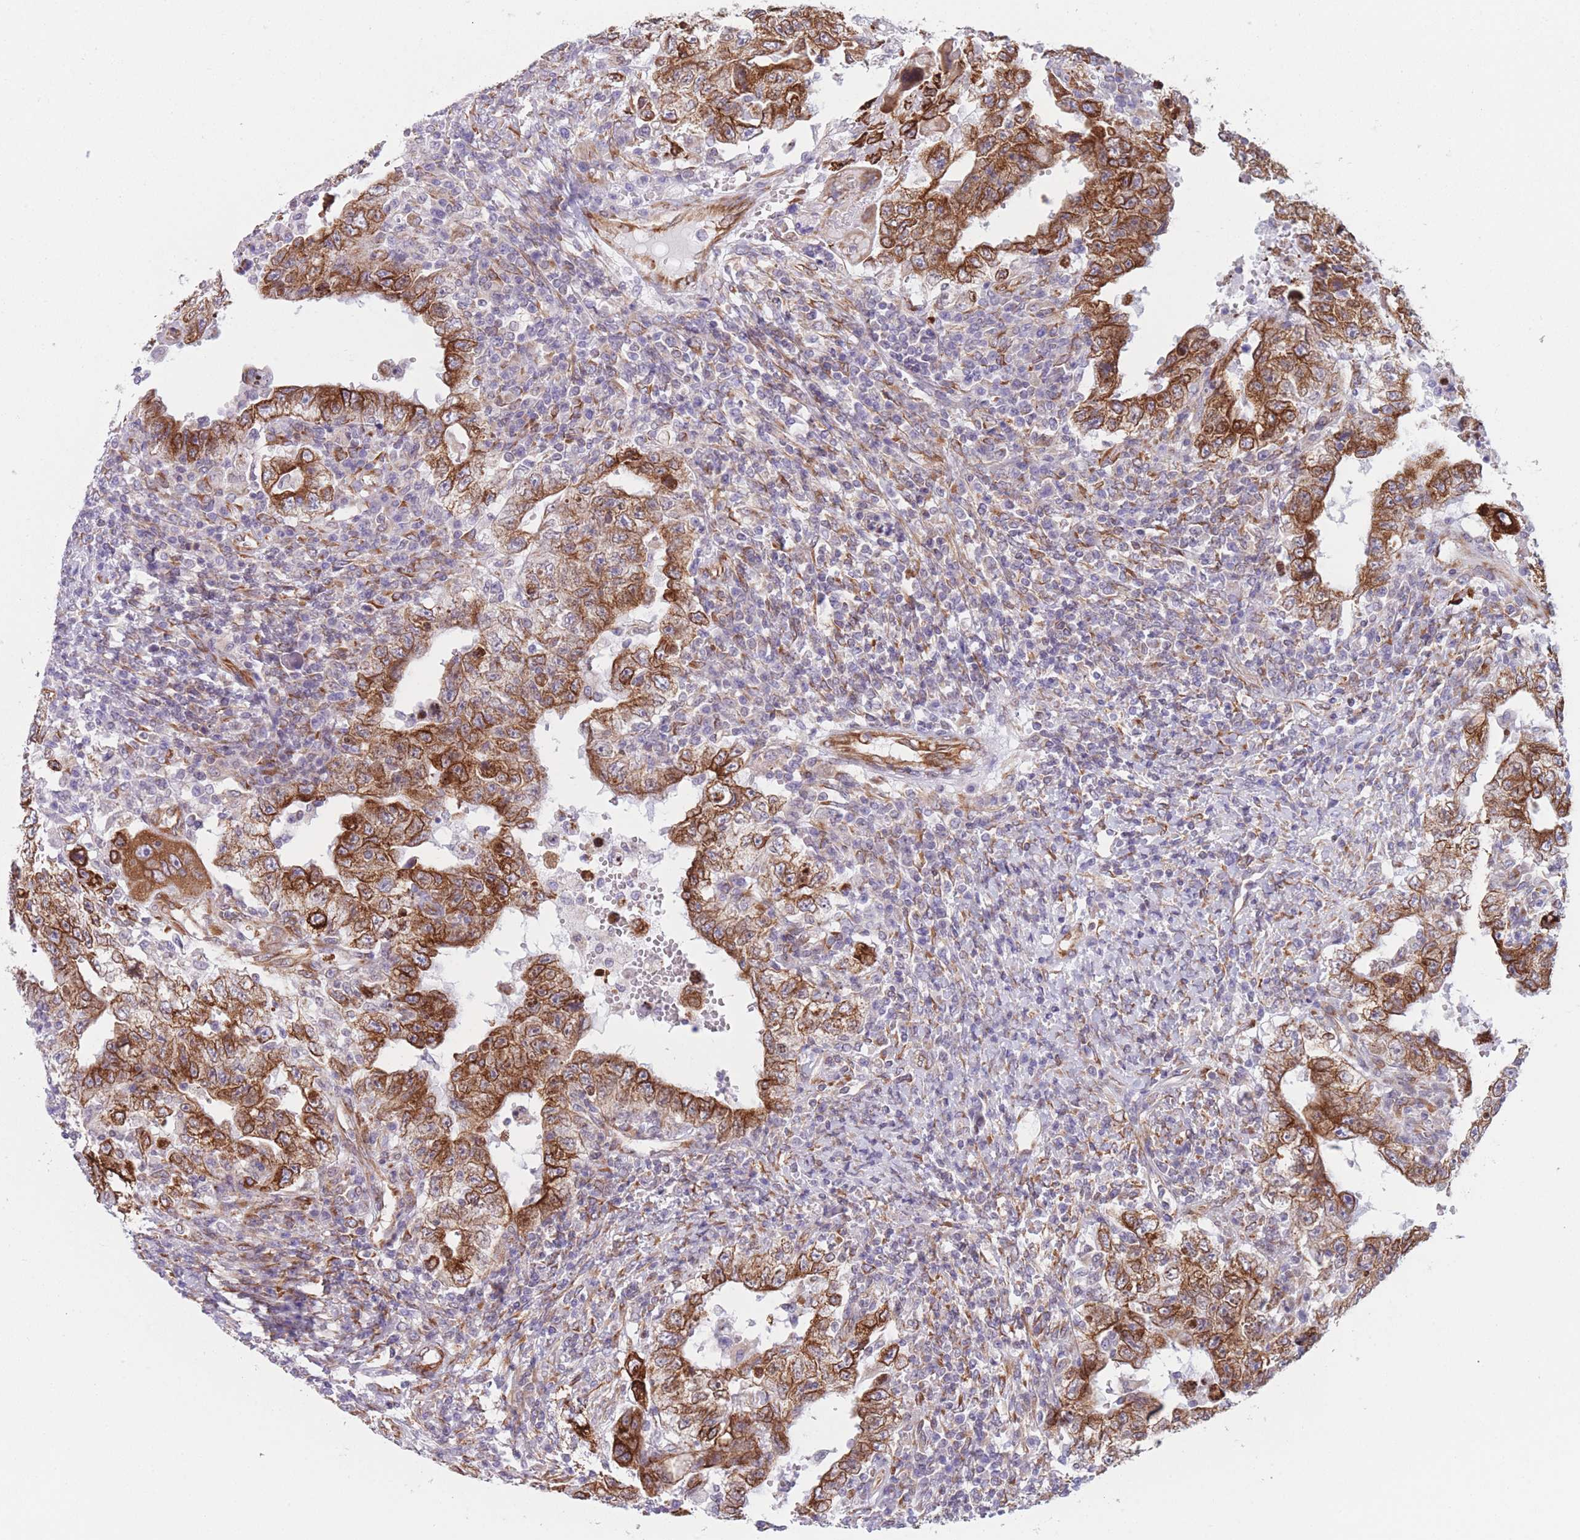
{"staining": {"intensity": "strong", "quantity": ">75%", "location": "cytoplasmic/membranous"}, "tissue": "testis cancer", "cell_type": "Tumor cells", "image_type": "cancer", "snomed": [{"axis": "morphology", "description": "Carcinoma, Embryonal, NOS"}, {"axis": "topography", "description": "Testis"}], "caption": "Brown immunohistochemical staining in human testis cancer (embryonal carcinoma) demonstrates strong cytoplasmic/membranous expression in about >75% of tumor cells.", "gene": "AK9", "patient": {"sex": "male", "age": 26}}